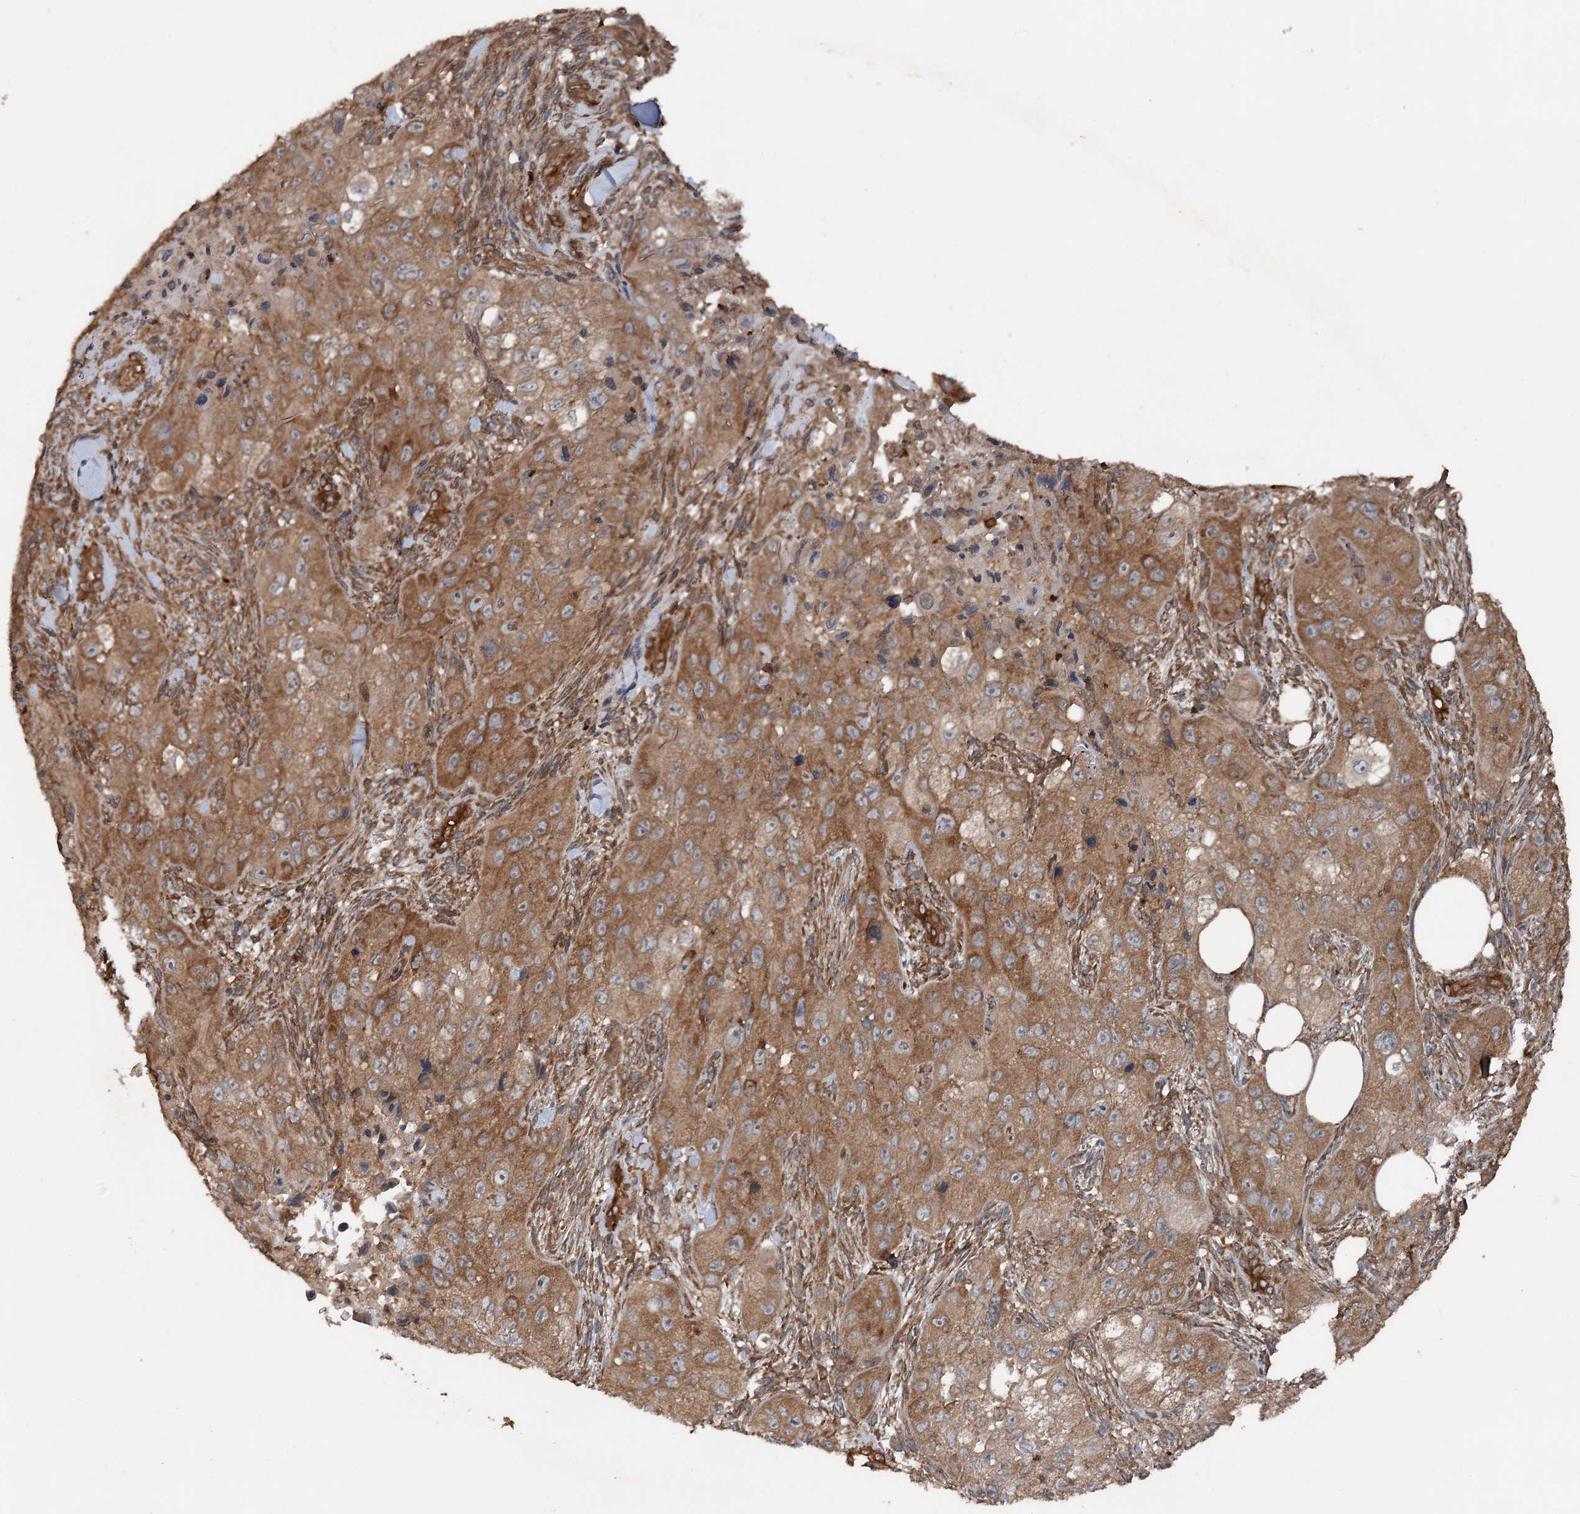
{"staining": {"intensity": "moderate", "quantity": ">75%", "location": "cytoplasmic/membranous"}, "tissue": "skin cancer", "cell_type": "Tumor cells", "image_type": "cancer", "snomed": [{"axis": "morphology", "description": "Squamous cell carcinoma, NOS"}, {"axis": "topography", "description": "Skin"}, {"axis": "topography", "description": "Subcutis"}], "caption": "A brown stain labels moderate cytoplasmic/membranous positivity of a protein in human skin squamous cell carcinoma tumor cells.", "gene": "RNF214", "patient": {"sex": "male", "age": 73}}